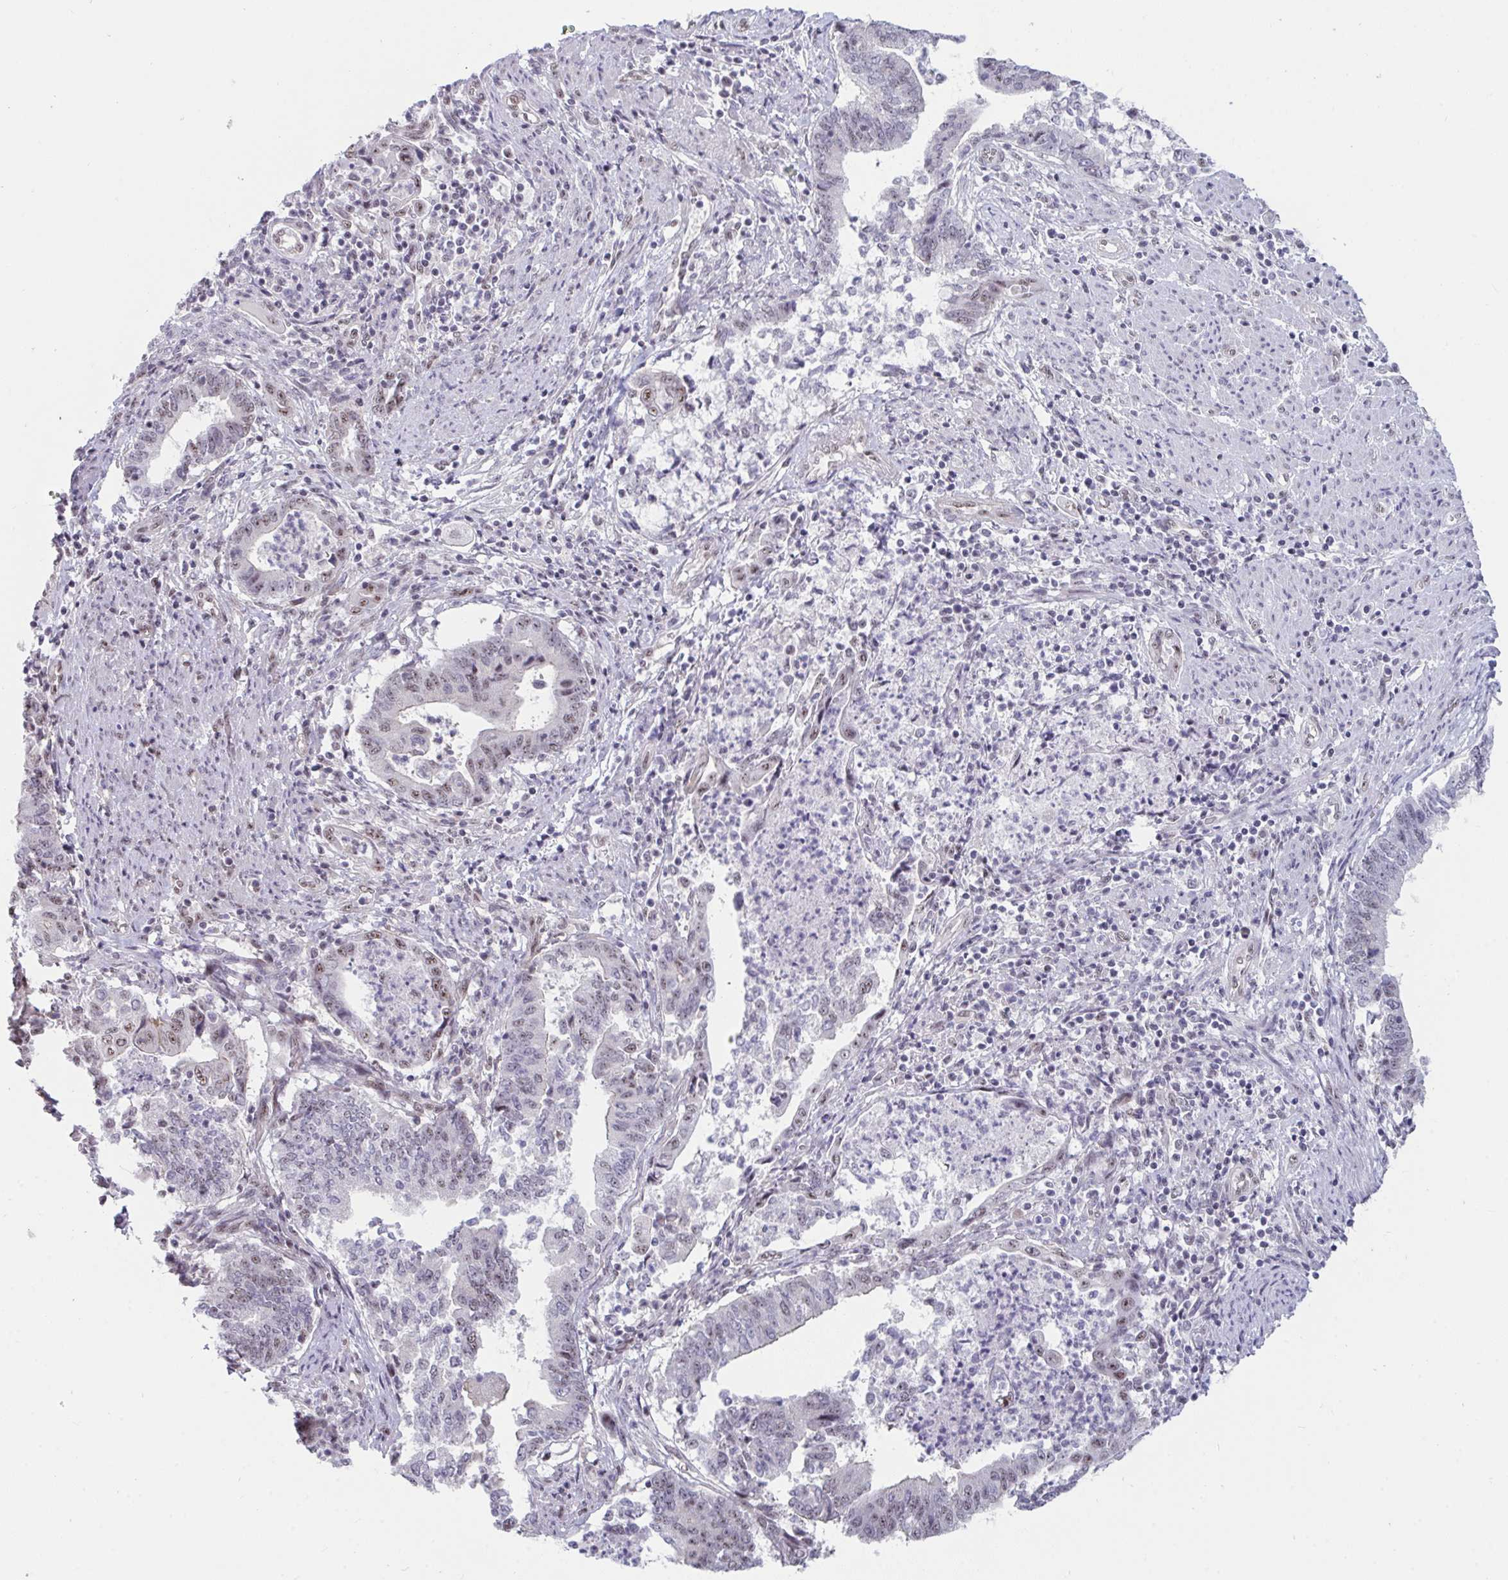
{"staining": {"intensity": "weak", "quantity": "<25%", "location": "nuclear"}, "tissue": "endometrial cancer", "cell_type": "Tumor cells", "image_type": "cancer", "snomed": [{"axis": "morphology", "description": "Adenocarcinoma, NOS"}, {"axis": "topography", "description": "Endometrium"}], "caption": "High magnification brightfield microscopy of endometrial cancer (adenocarcinoma) stained with DAB (brown) and counterstained with hematoxylin (blue): tumor cells show no significant staining.", "gene": "PRR14", "patient": {"sex": "female", "age": 65}}